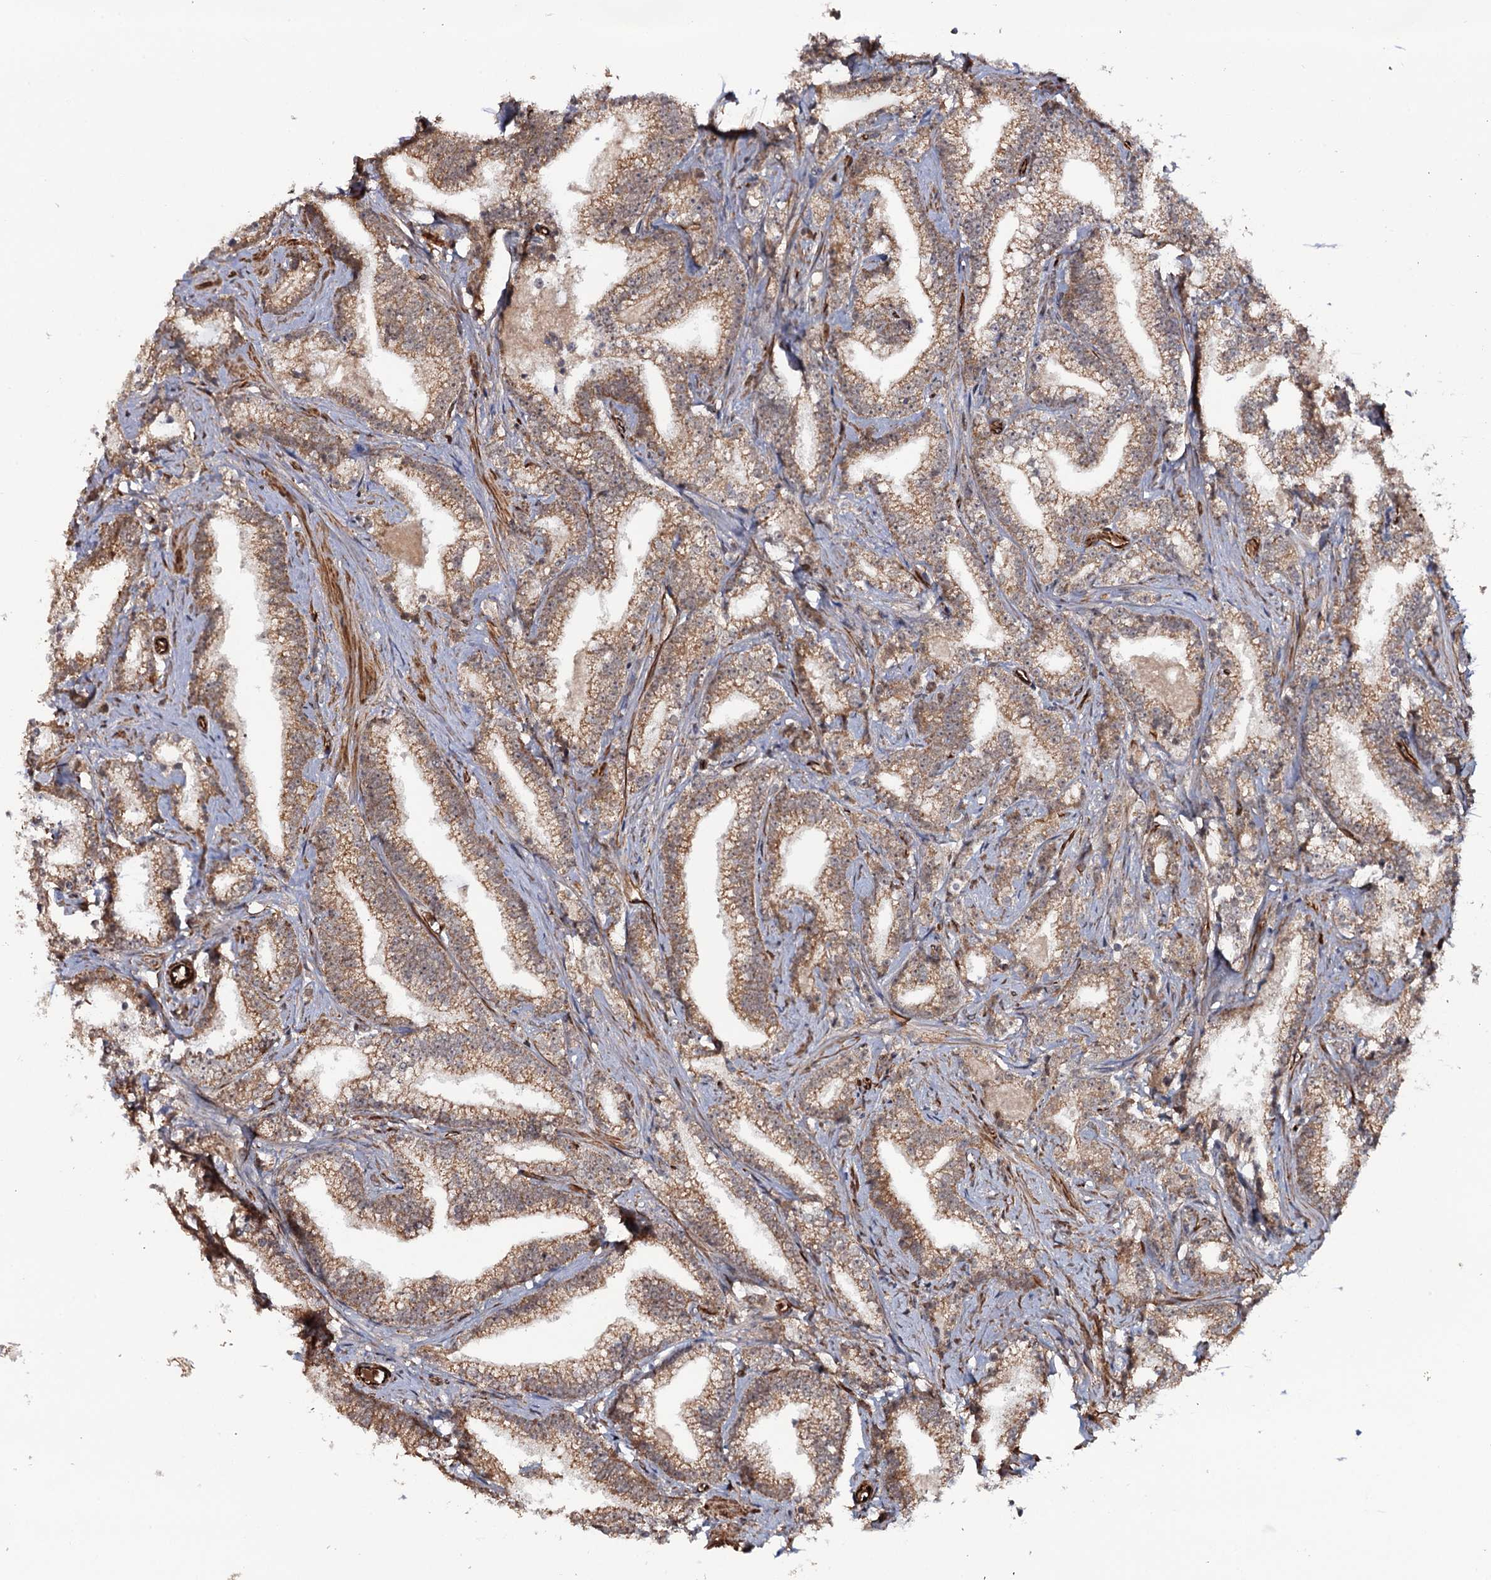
{"staining": {"intensity": "moderate", "quantity": ">75%", "location": "cytoplasmic/membranous"}, "tissue": "prostate cancer", "cell_type": "Tumor cells", "image_type": "cancer", "snomed": [{"axis": "morphology", "description": "Adenocarcinoma, High grade"}, {"axis": "topography", "description": "Prostate and seminal vesicle, NOS"}], "caption": "The histopathology image reveals immunohistochemical staining of prostate cancer (adenocarcinoma (high-grade)). There is moderate cytoplasmic/membranous expression is appreciated in approximately >75% of tumor cells.", "gene": "FSIP1", "patient": {"sex": "male", "age": 67}}